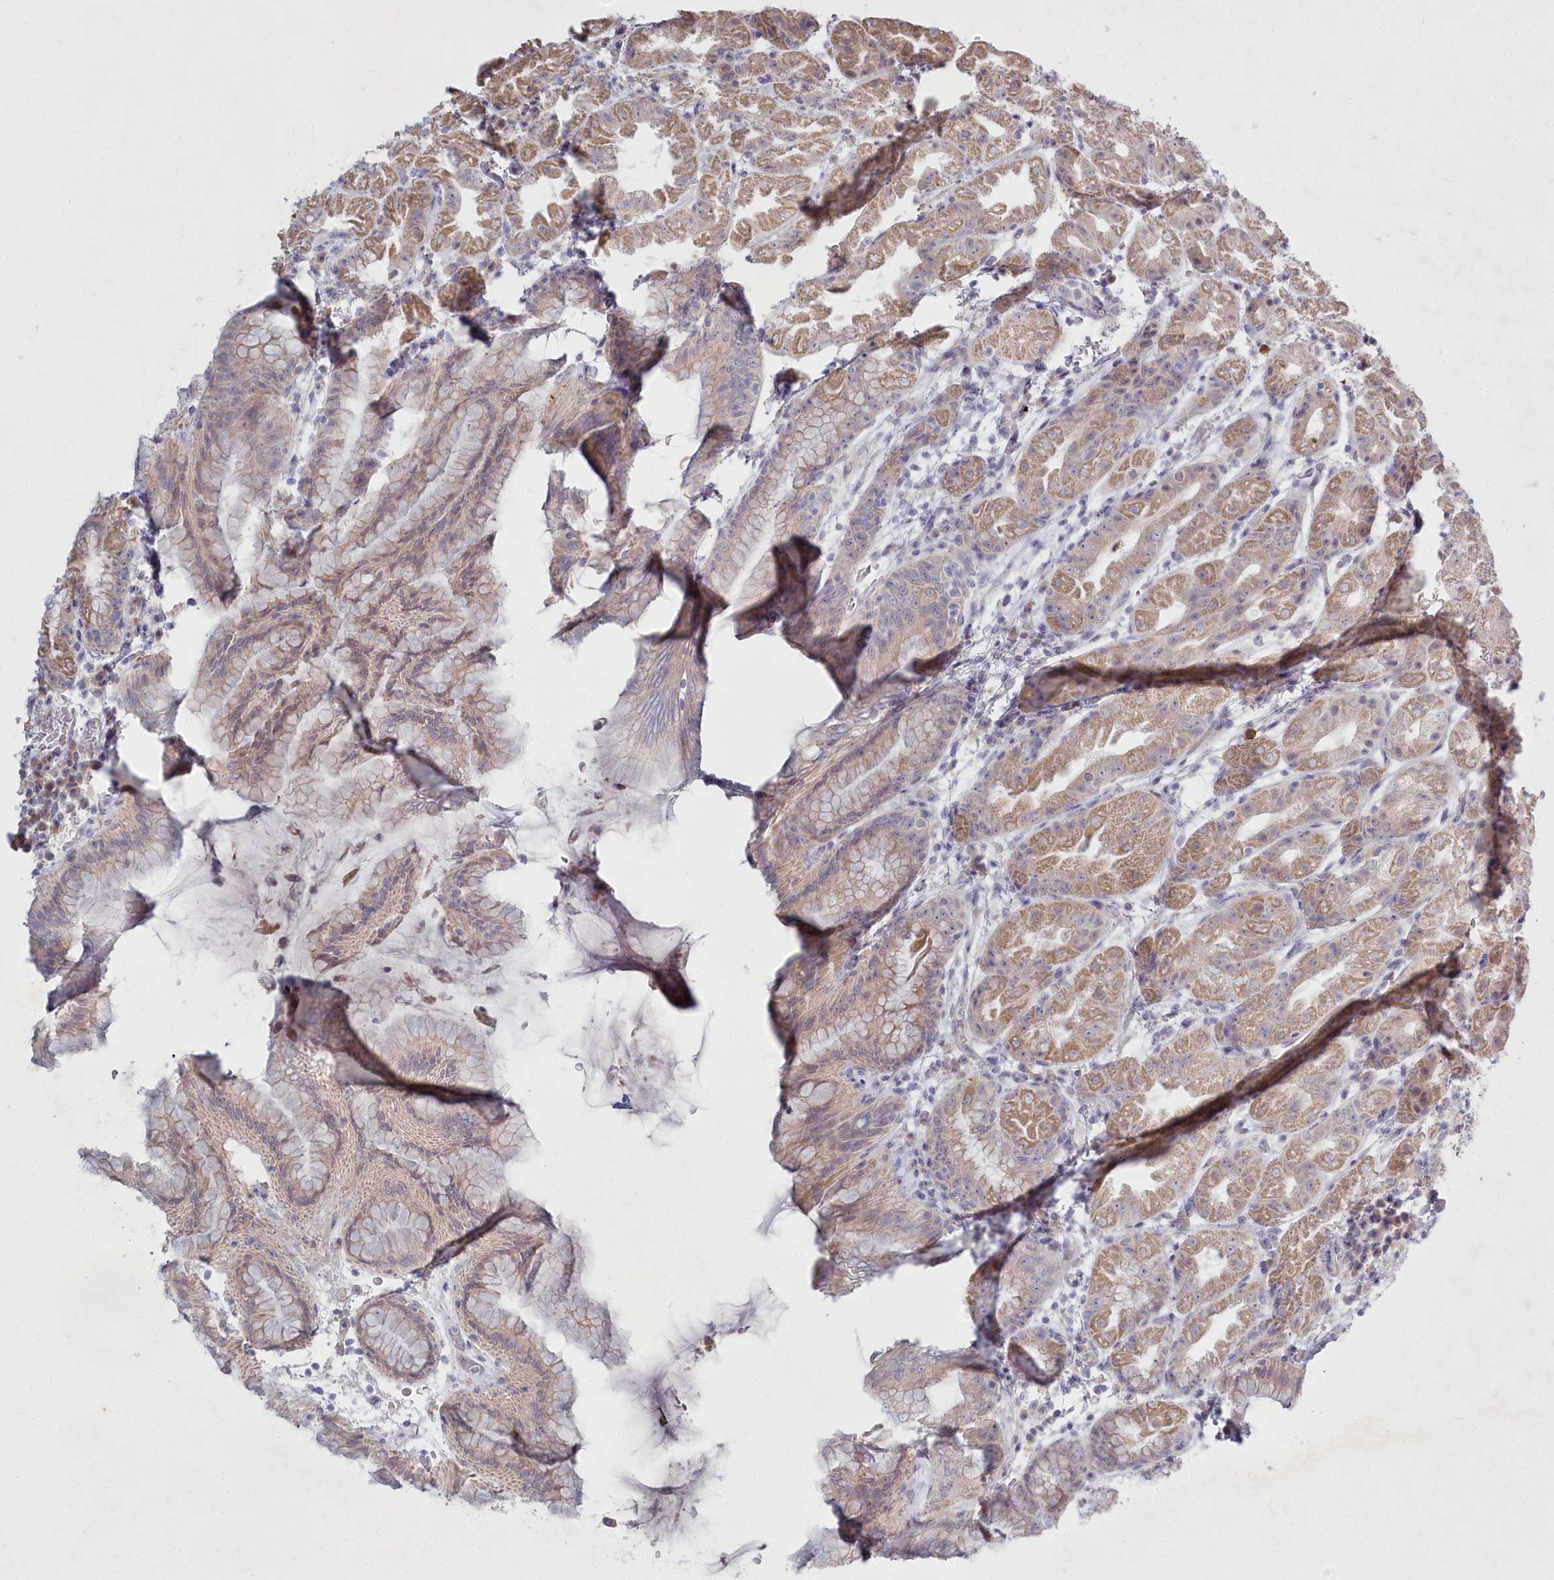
{"staining": {"intensity": "moderate", "quantity": "25%-75%", "location": "cytoplasmic/membranous"}, "tissue": "stomach", "cell_type": "Glandular cells", "image_type": "normal", "snomed": [{"axis": "morphology", "description": "Normal tissue, NOS"}, {"axis": "topography", "description": "Stomach"}], "caption": "Stomach stained with immunohistochemistry (IHC) exhibits moderate cytoplasmic/membranous positivity in approximately 25%-75% of glandular cells. (Brightfield microscopy of DAB IHC at high magnification).", "gene": "ABITRAM", "patient": {"sex": "female", "age": 79}}